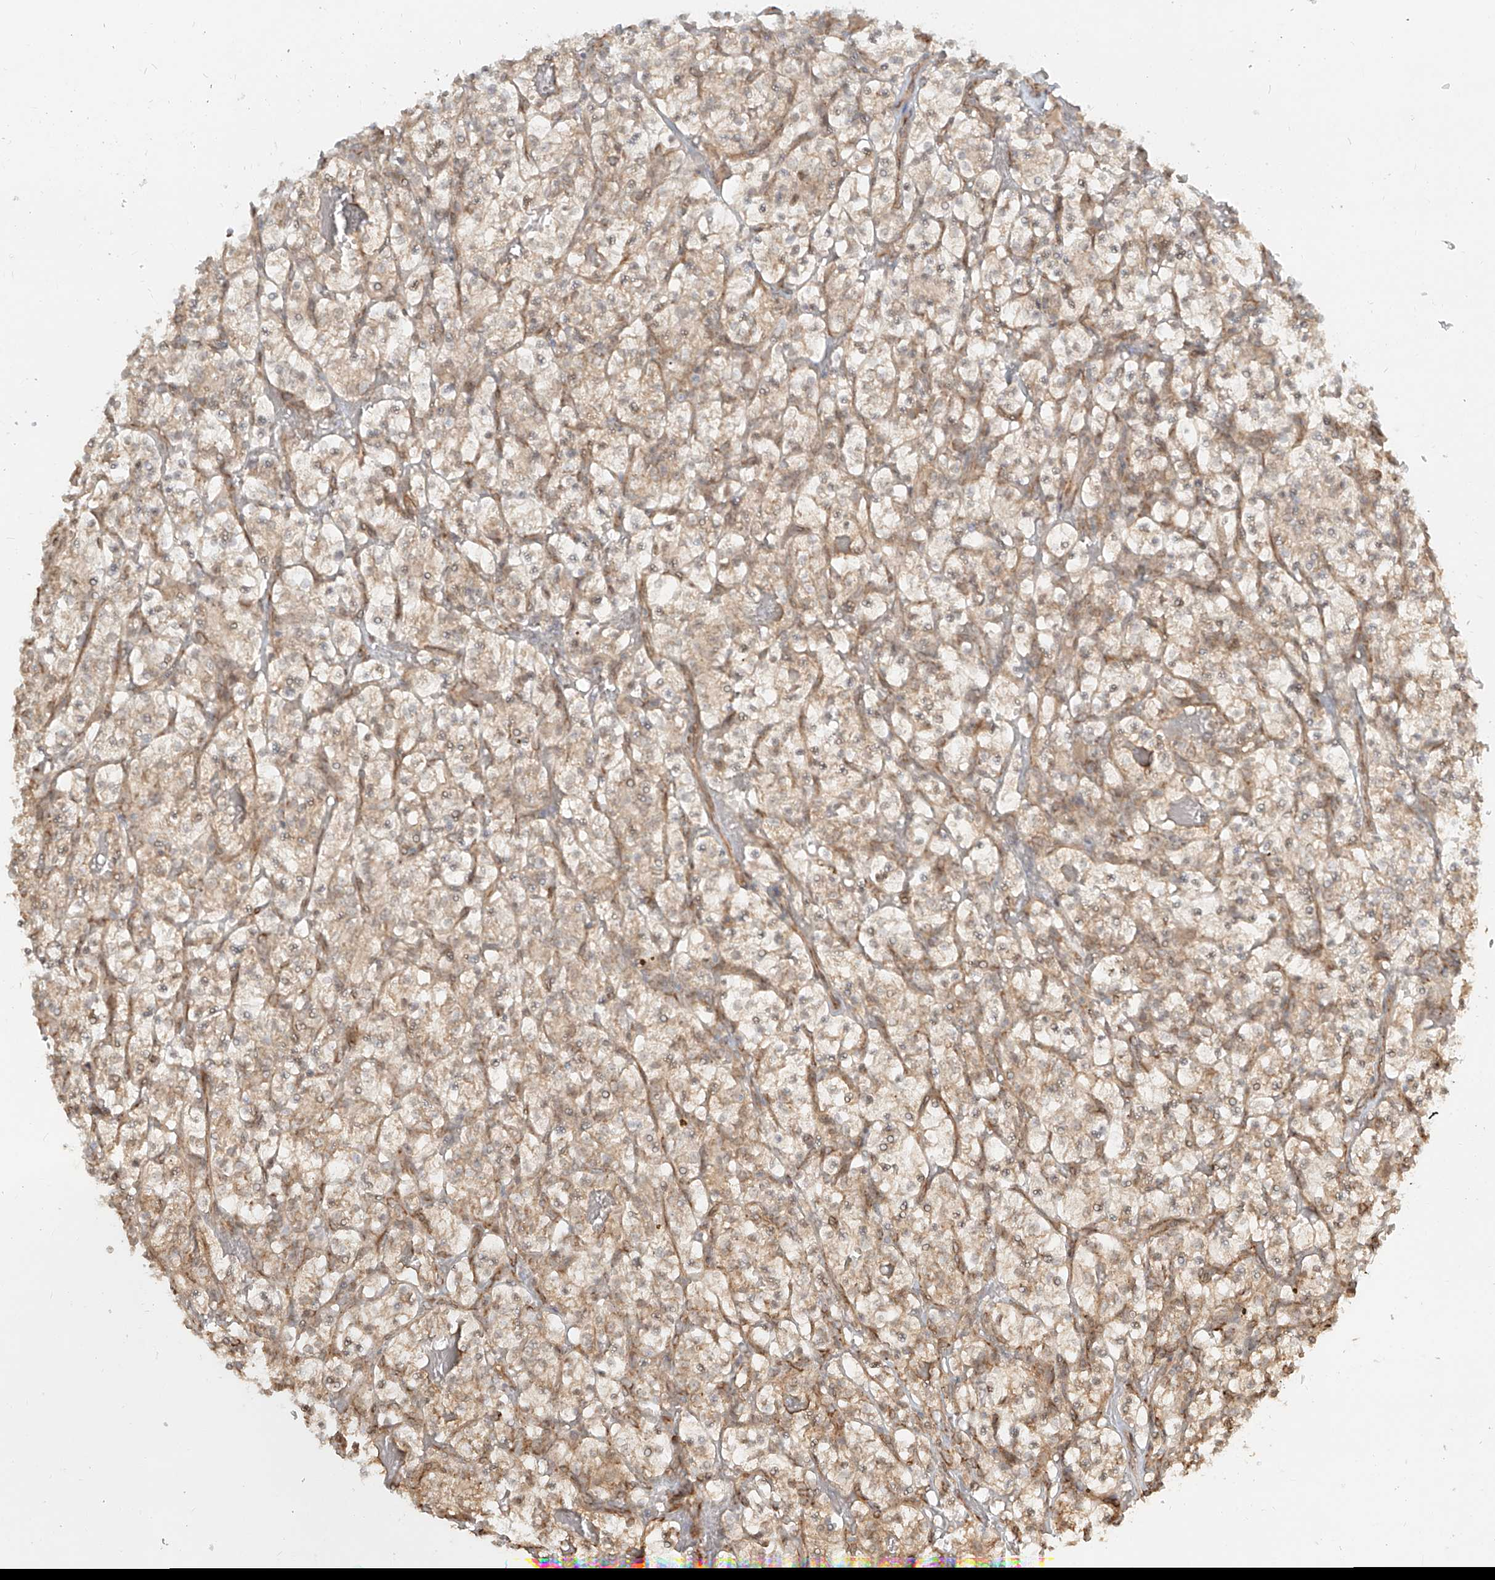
{"staining": {"intensity": "weak", "quantity": ">75%", "location": "cytoplasmic/membranous"}, "tissue": "renal cancer", "cell_type": "Tumor cells", "image_type": "cancer", "snomed": [{"axis": "morphology", "description": "Adenocarcinoma, NOS"}, {"axis": "topography", "description": "Kidney"}], "caption": "Renal cancer stained with a protein marker demonstrates weak staining in tumor cells.", "gene": "UBE2K", "patient": {"sex": "female", "age": 57}}